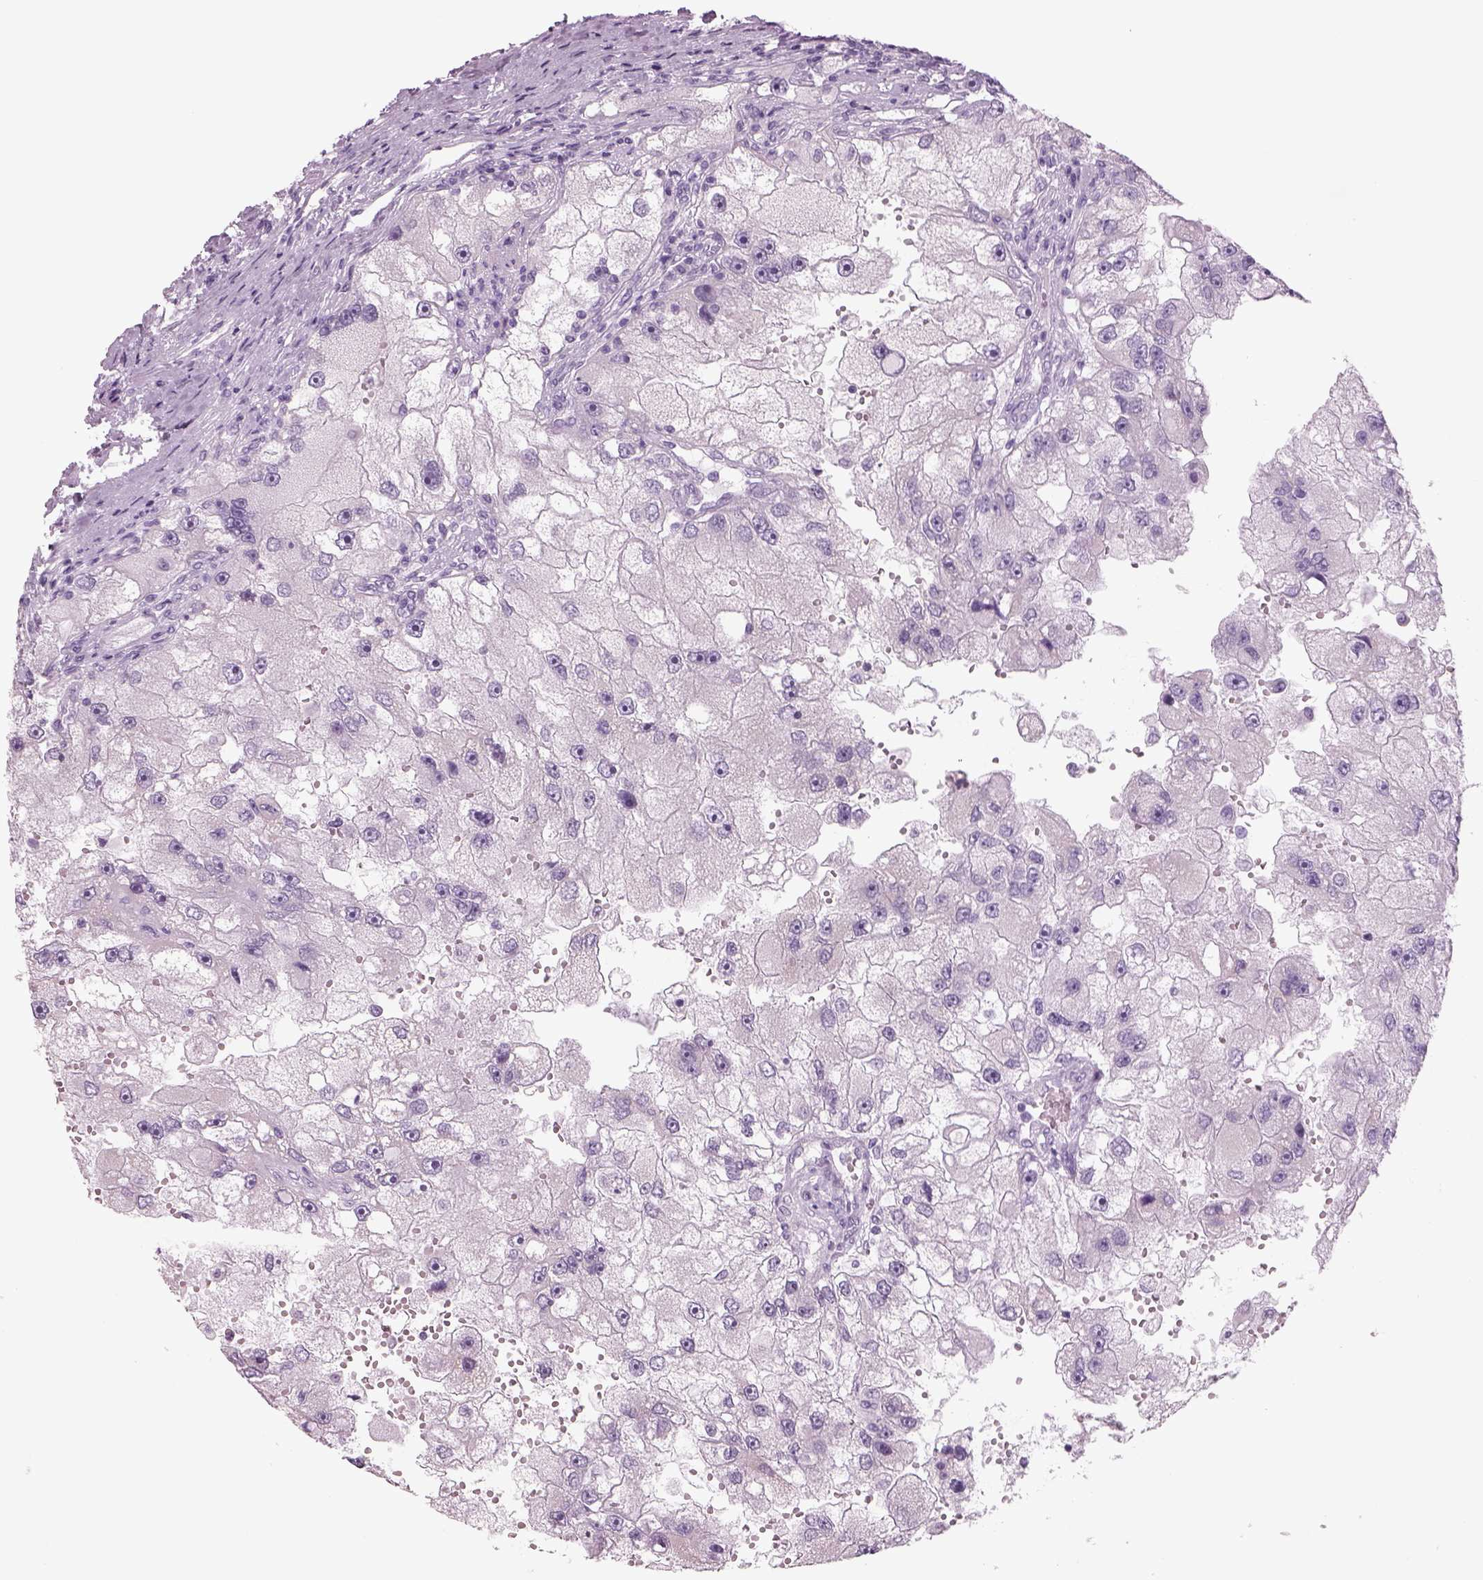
{"staining": {"intensity": "negative", "quantity": "none", "location": "none"}, "tissue": "renal cancer", "cell_type": "Tumor cells", "image_type": "cancer", "snomed": [{"axis": "morphology", "description": "Adenocarcinoma, NOS"}, {"axis": "topography", "description": "Kidney"}], "caption": "Tumor cells are negative for brown protein staining in adenocarcinoma (renal). Nuclei are stained in blue.", "gene": "RHO", "patient": {"sex": "male", "age": 63}}